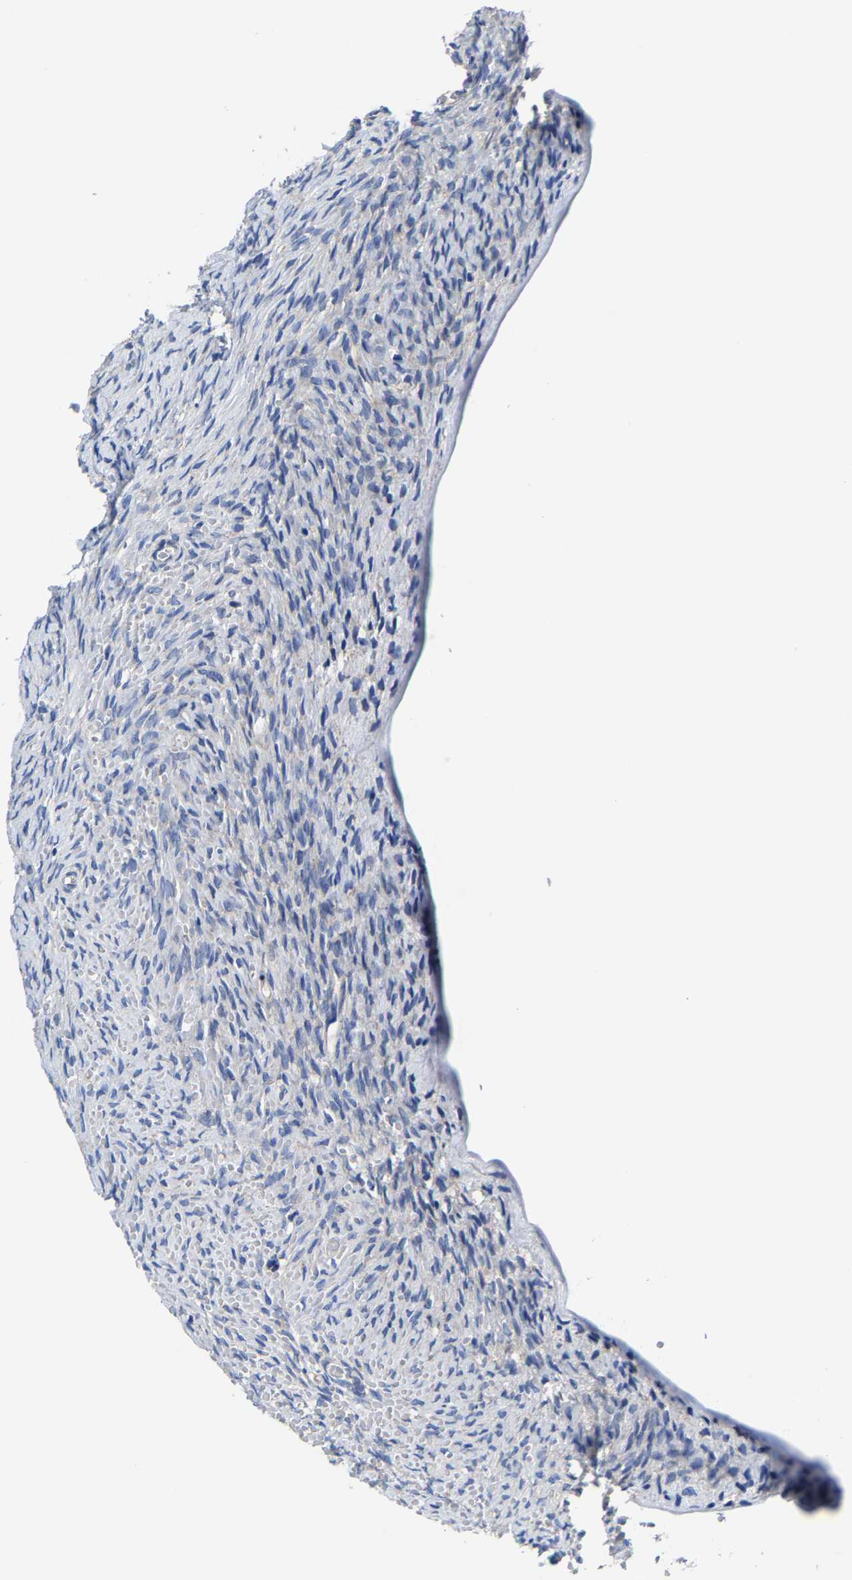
{"staining": {"intensity": "negative", "quantity": "none", "location": "none"}, "tissue": "ovary", "cell_type": "Follicle cells", "image_type": "normal", "snomed": [{"axis": "morphology", "description": "Normal tissue, NOS"}, {"axis": "topography", "description": "Ovary"}], "caption": "Micrograph shows no significant protein positivity in follicle cells of unremarkable ovary.", "gene": "SRPK2", "patient": {"sex": "female", "age": 27}}